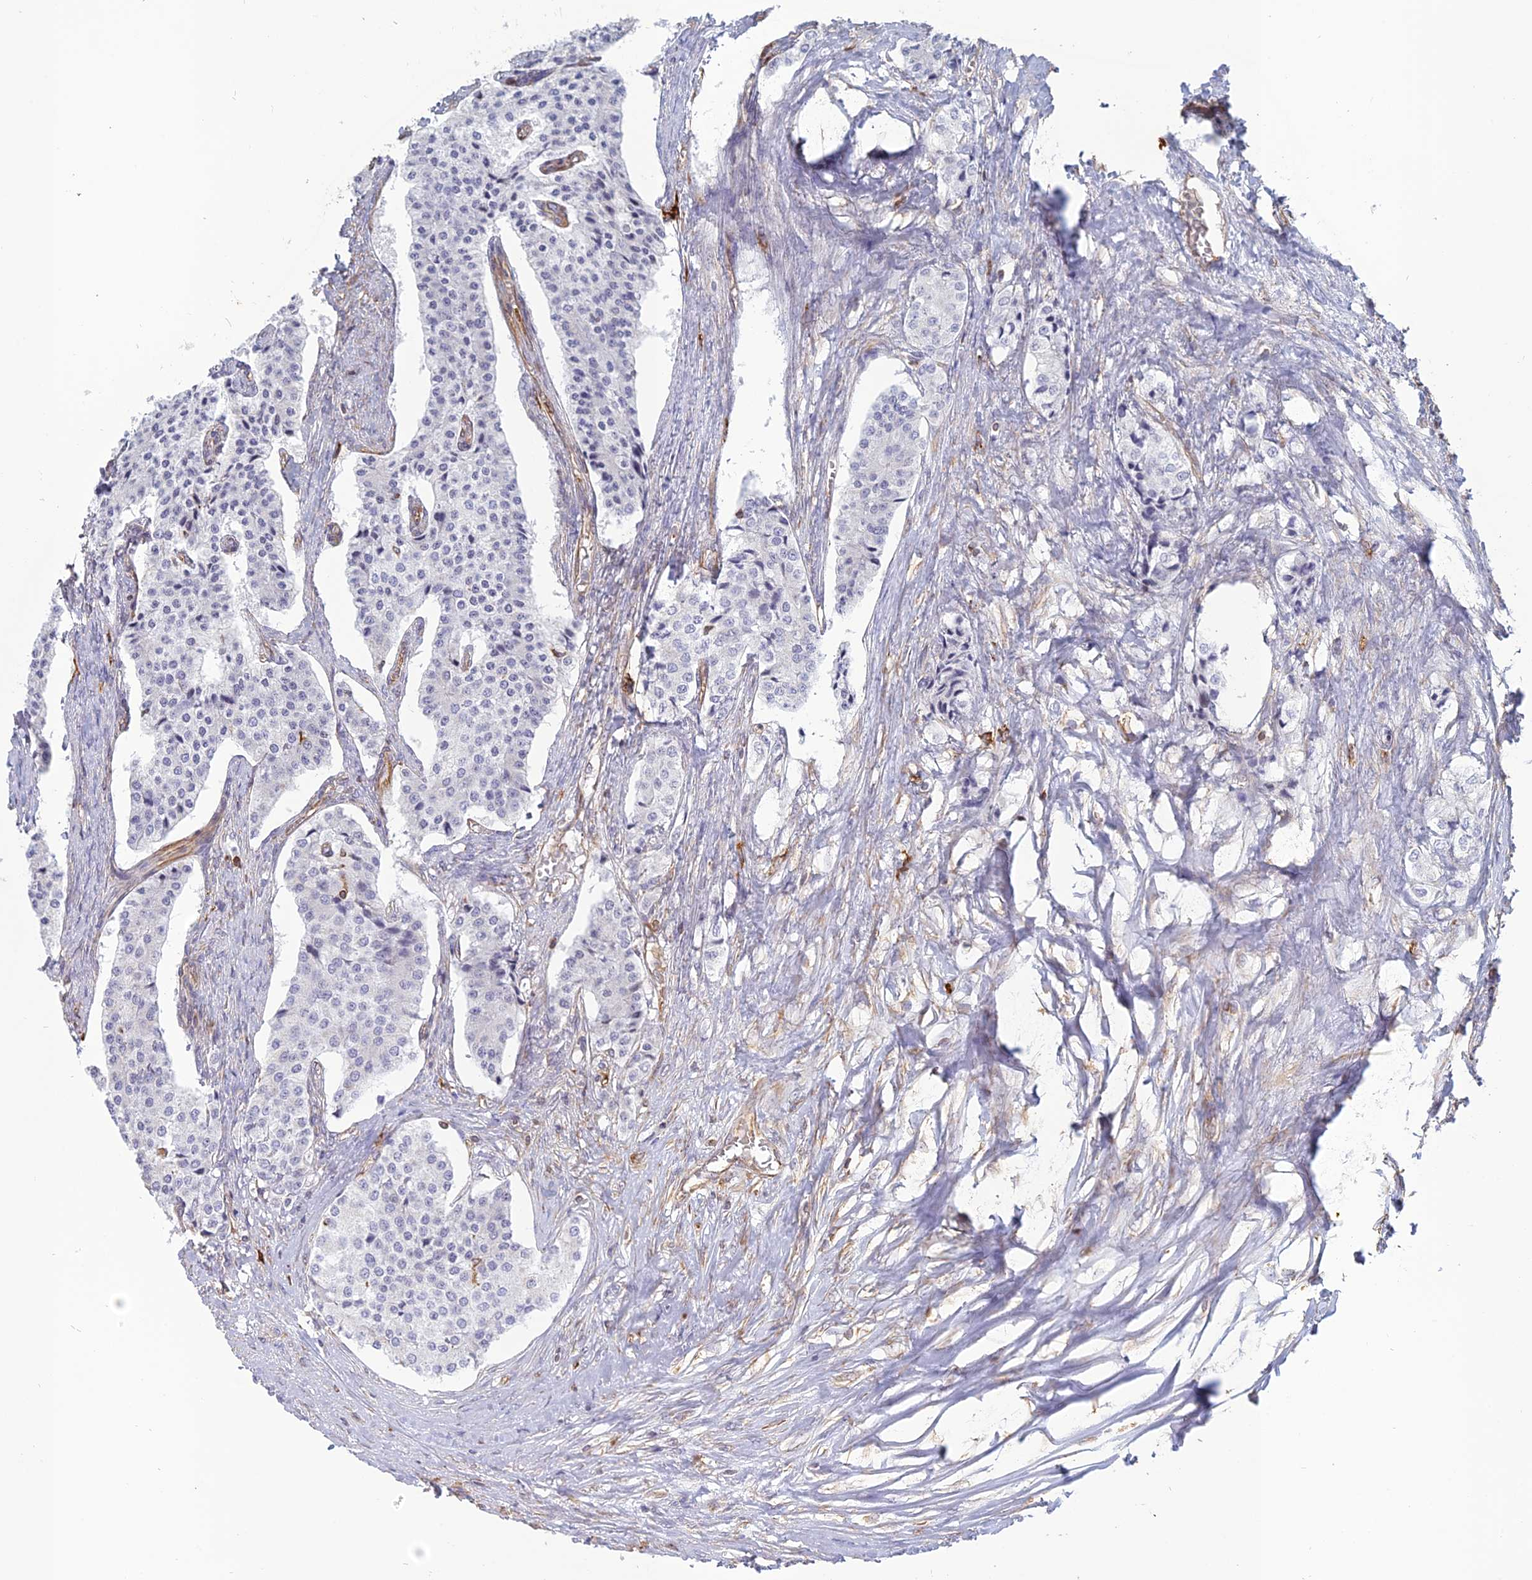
{"staining": {"intensity": "negative", "quantity": "none", "location": "none"}, "tissue": "carcinoid", "cell_type": "Tumor cells", "image_type": "cancer", "snomed": [{"axis": "morphology", "description": "Carcinoid, malignant, NOS"}, {"axis": "topography", "description": "Colon"}], "caption": "Photomicrograph shows no protein staining in tumor cells of carcinoid tissue. Brightfield microscopy of immunohistochemistry (IHC) stained with DAB (brown) and hematoxylin (blue), captured at high magnification.", "gene": "APOBR", "patient": {"sex": "female", "age": 52}}